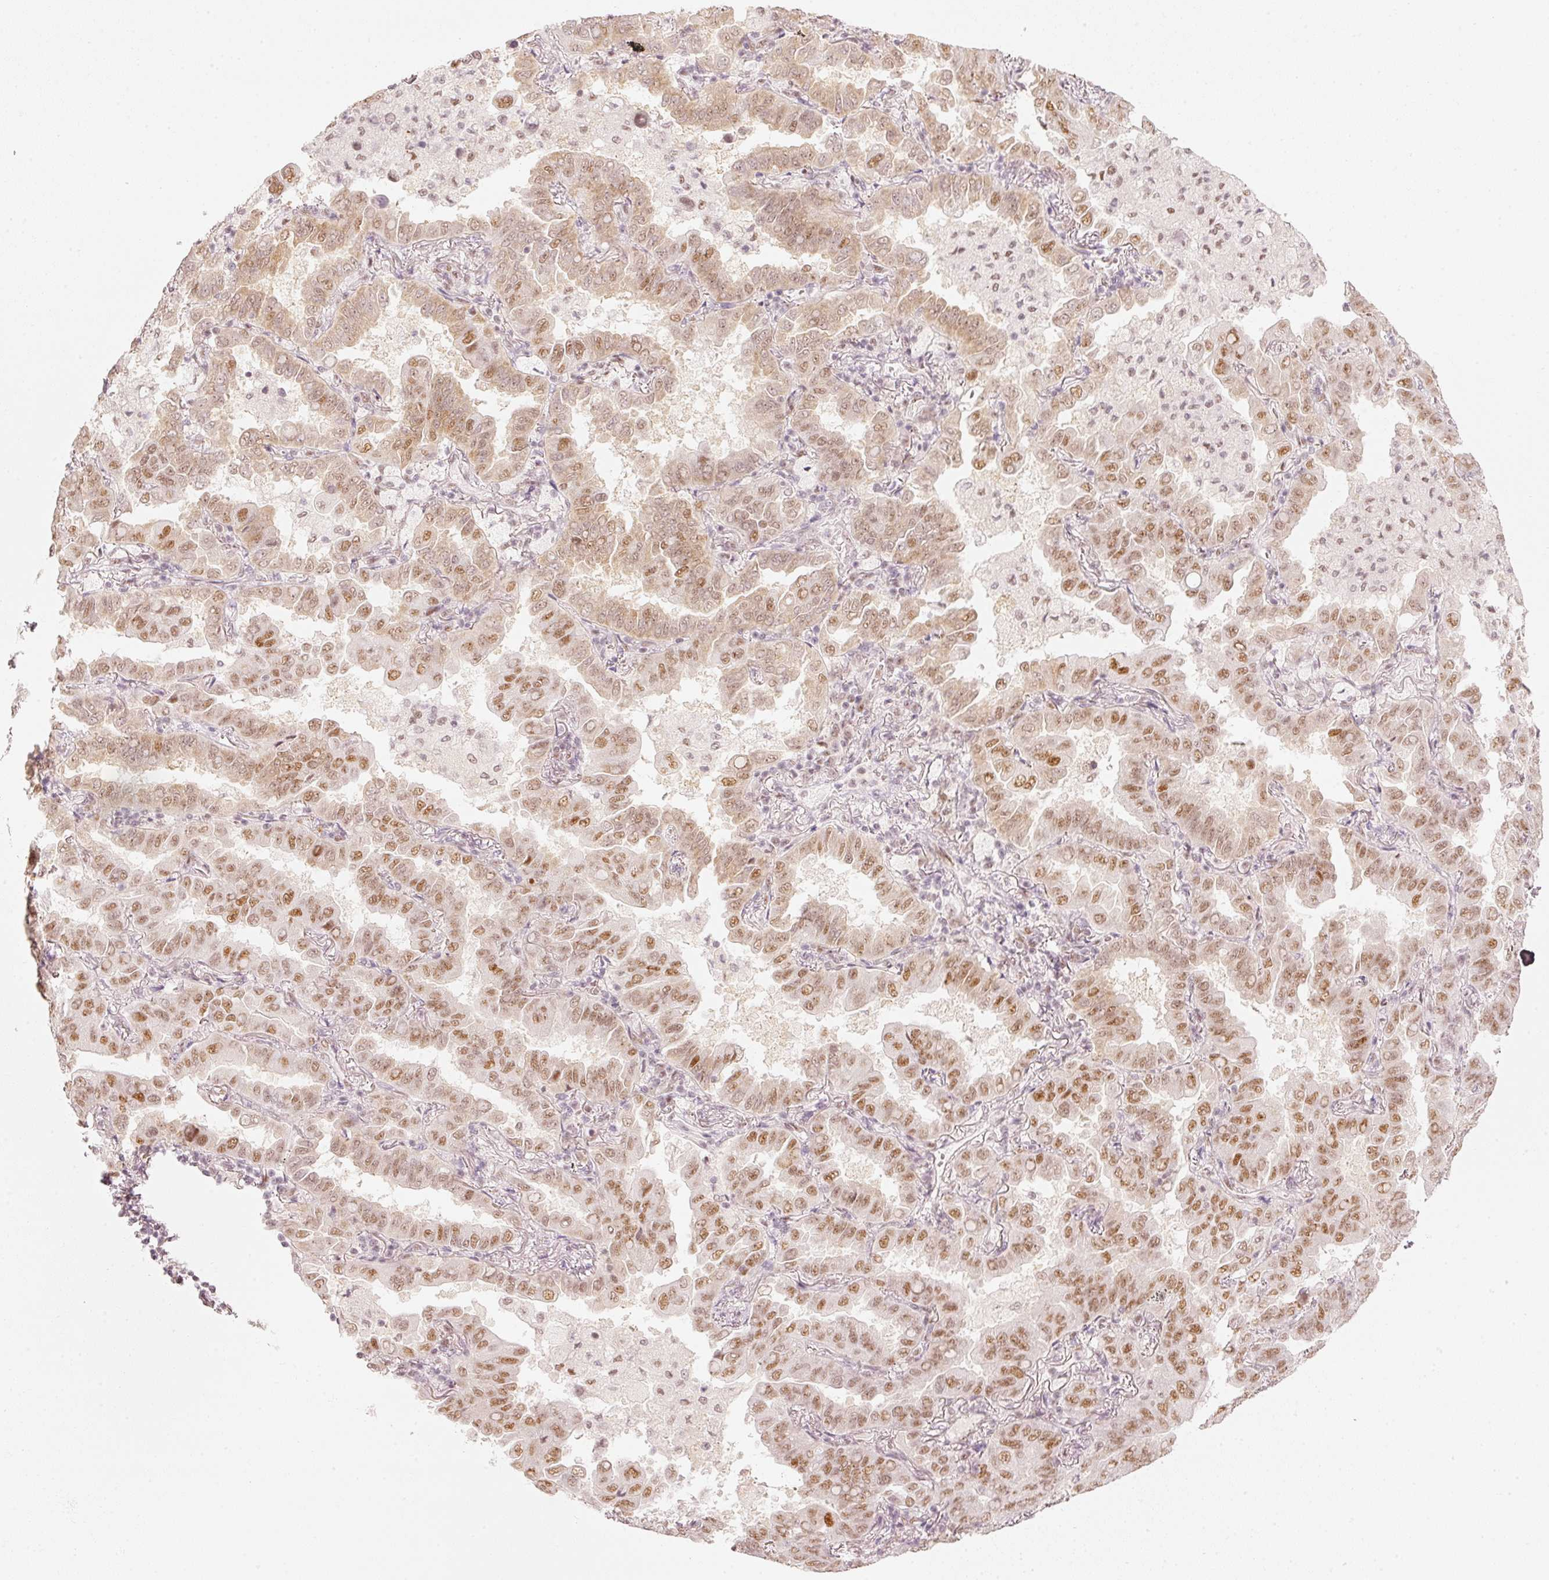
{"staining": {"intensity": "moderate", "quantity": ">75%", "location": "nuclear"}, "tissue": "lung cancer", "cell_type": "Tumor cells", "image_type": "cancer", "snomed": [{"axis": "morphology", "description": "Adenocarcinoma, NOS"}, {"axis": "topography", "description": "Lung"}], "caption": "Immunohistochemical staining of lung cancer shows medium levels of moderate nuclear protein expression in approximately >75% of tumor cells.", "gene": "PPP1R10", "patient": {"sex": "male", "age": 64}}